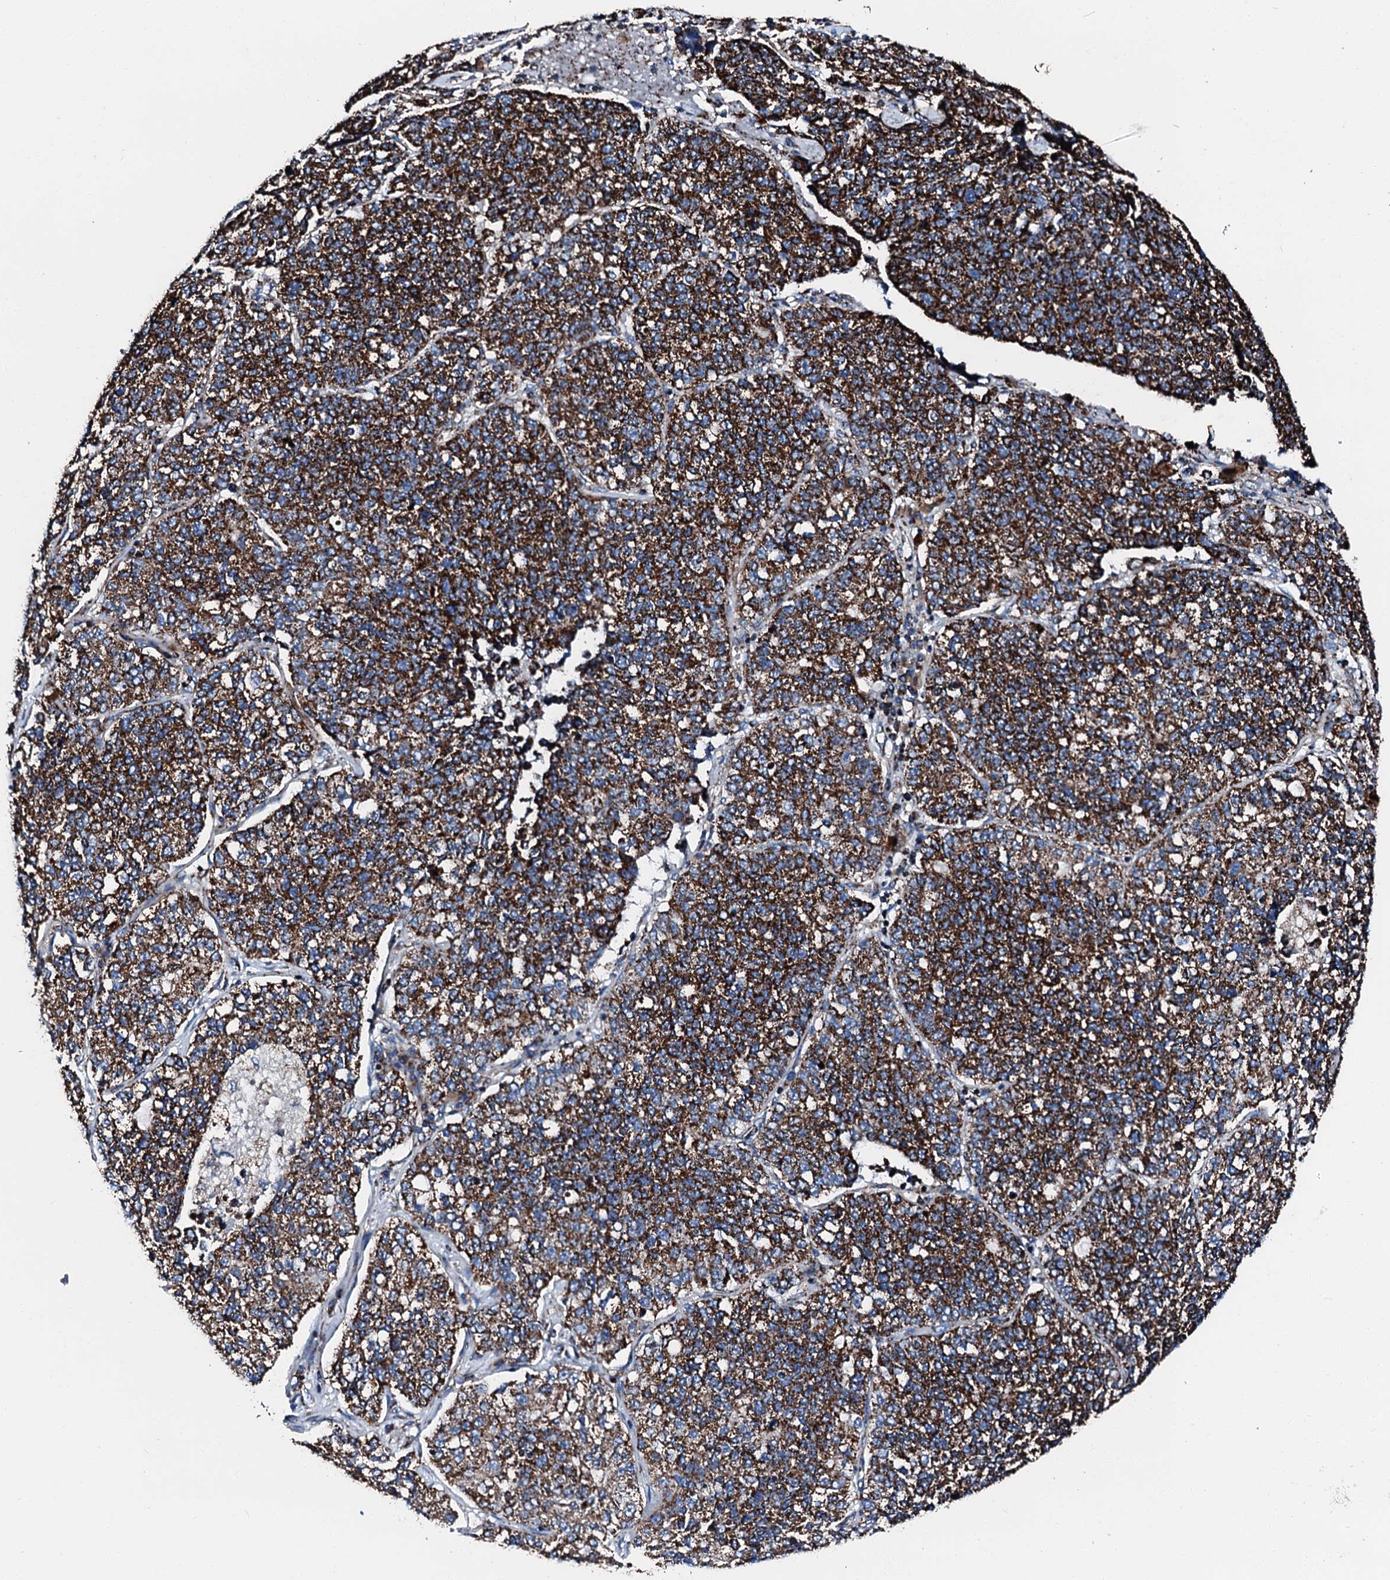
{"staining": {"intensity": "strong", "quantity": ">75%", "location": "cytoplasmic/membranous"}, "tissue": "lung cancer", "cell_type": "Tumor cells", "image_type": "cancer", "snomed": [{"axis": "morphology", "description": "Adenocarcinoma, NOS"}, {"axis": "topography", "description": "Lung"}], "caption": "Immunohistochemistry (IHC) staining of adenocarcinoma (lung), which displays high levels of strong cytoplasmic/membranous expression in approximately >75% of tumor cells indicating strong cytoplasmic/membranous protein positivity. The staining was performed using DAB (brown) for protein detection and nuclei were counterstained in hematoxylin (blue).", "gene": "HADH", "patient": {"sex": "male", "age": 49}}